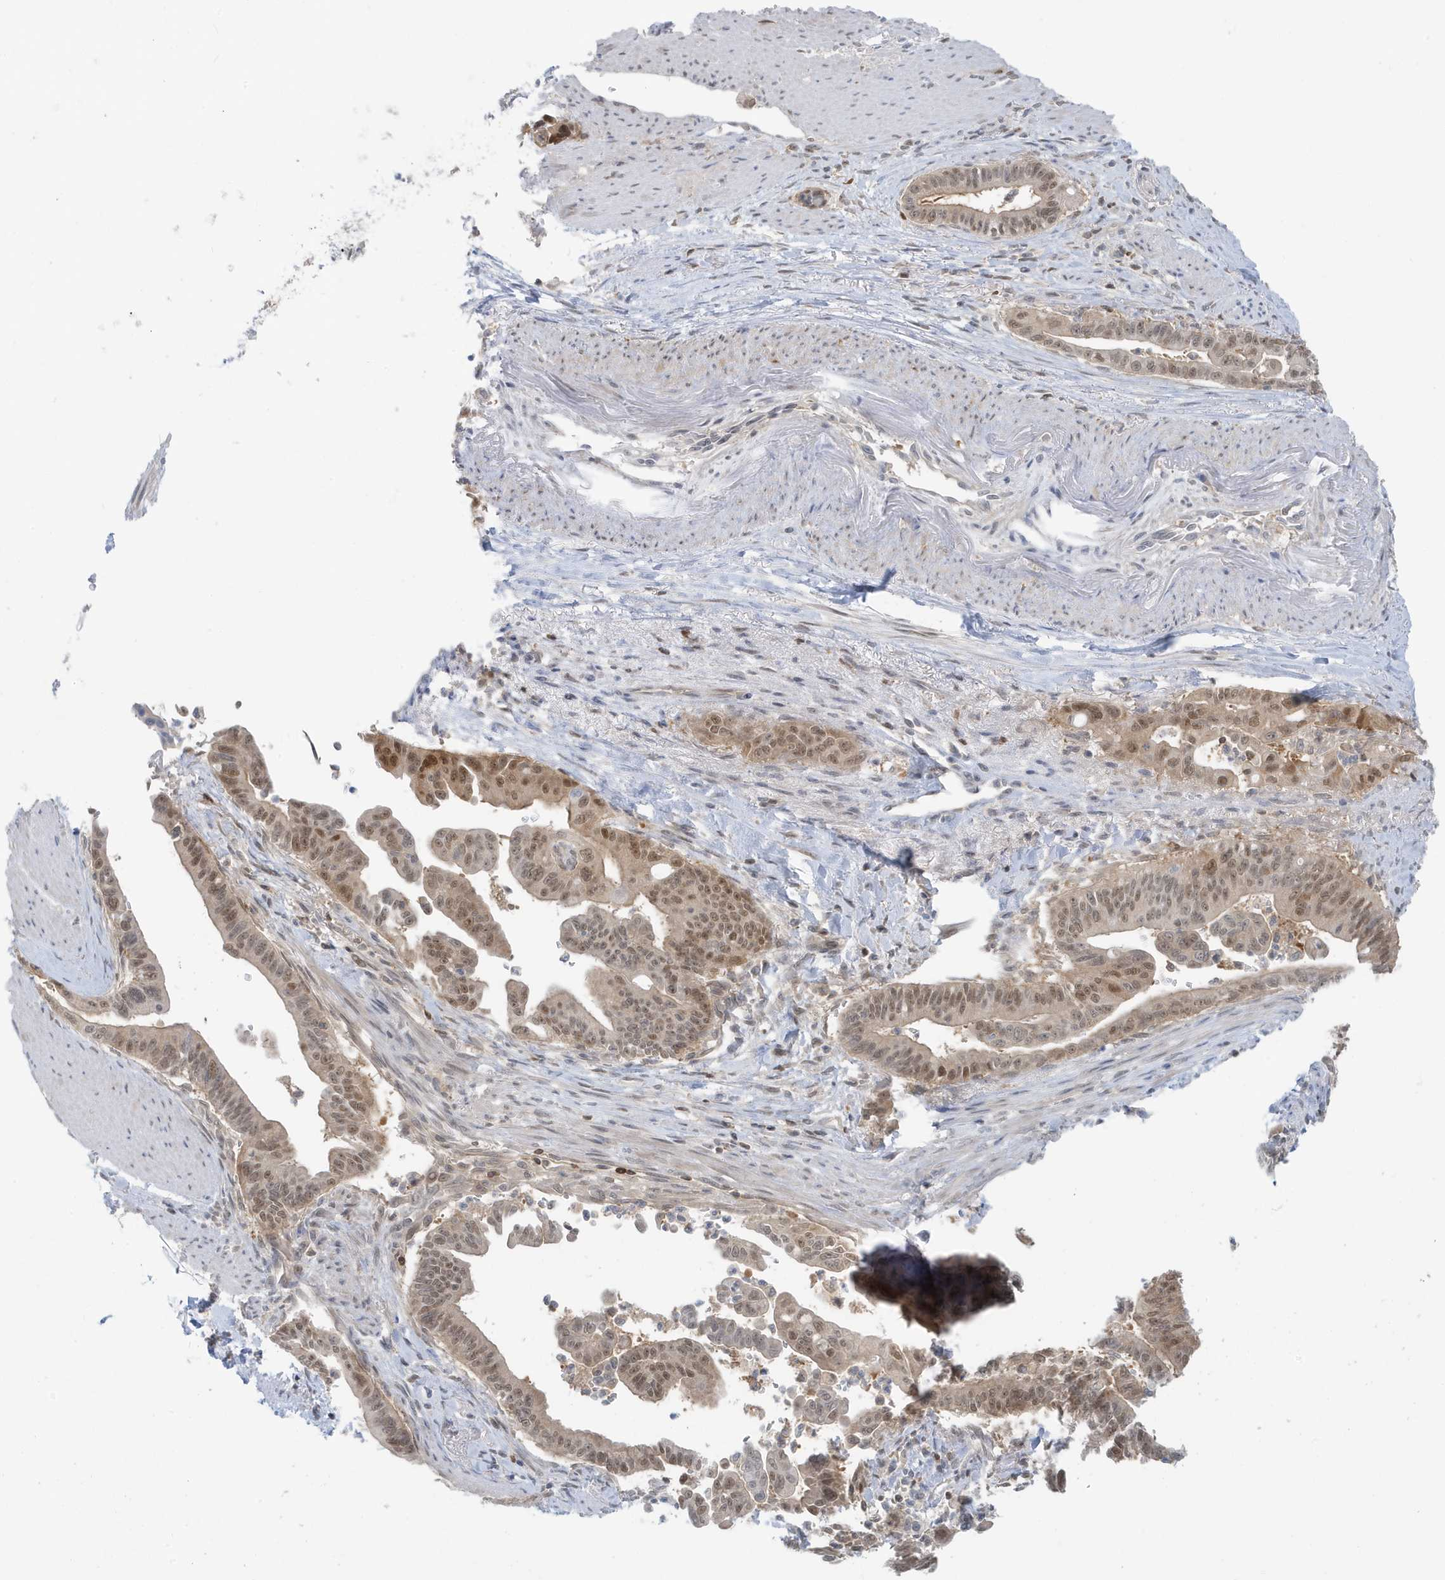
{"staining": {"intensity": "moderate", "quantity": ">75%", "location": "nuclear"}, "tissue": "pancreatic cancer", "cell_type": "Tumor cells", "image_type": "cancer", "snomed": [{"axis": "morphology", "description": "Adenocarcinoma, NOS"}, {"axis": "topography", "description": "Pancreas"}], "caption": "High-magnification brightfield microscopy of adenocarcinoma (pancreatic) stained with DAB (brown) and counterstained with hematoxylin (blue). tumor cells exhibit moderate nuclear positivity is identified in approximately>75% of cells.", "gene": "OGA", "patient": {"sex": "male", "age": 70}}